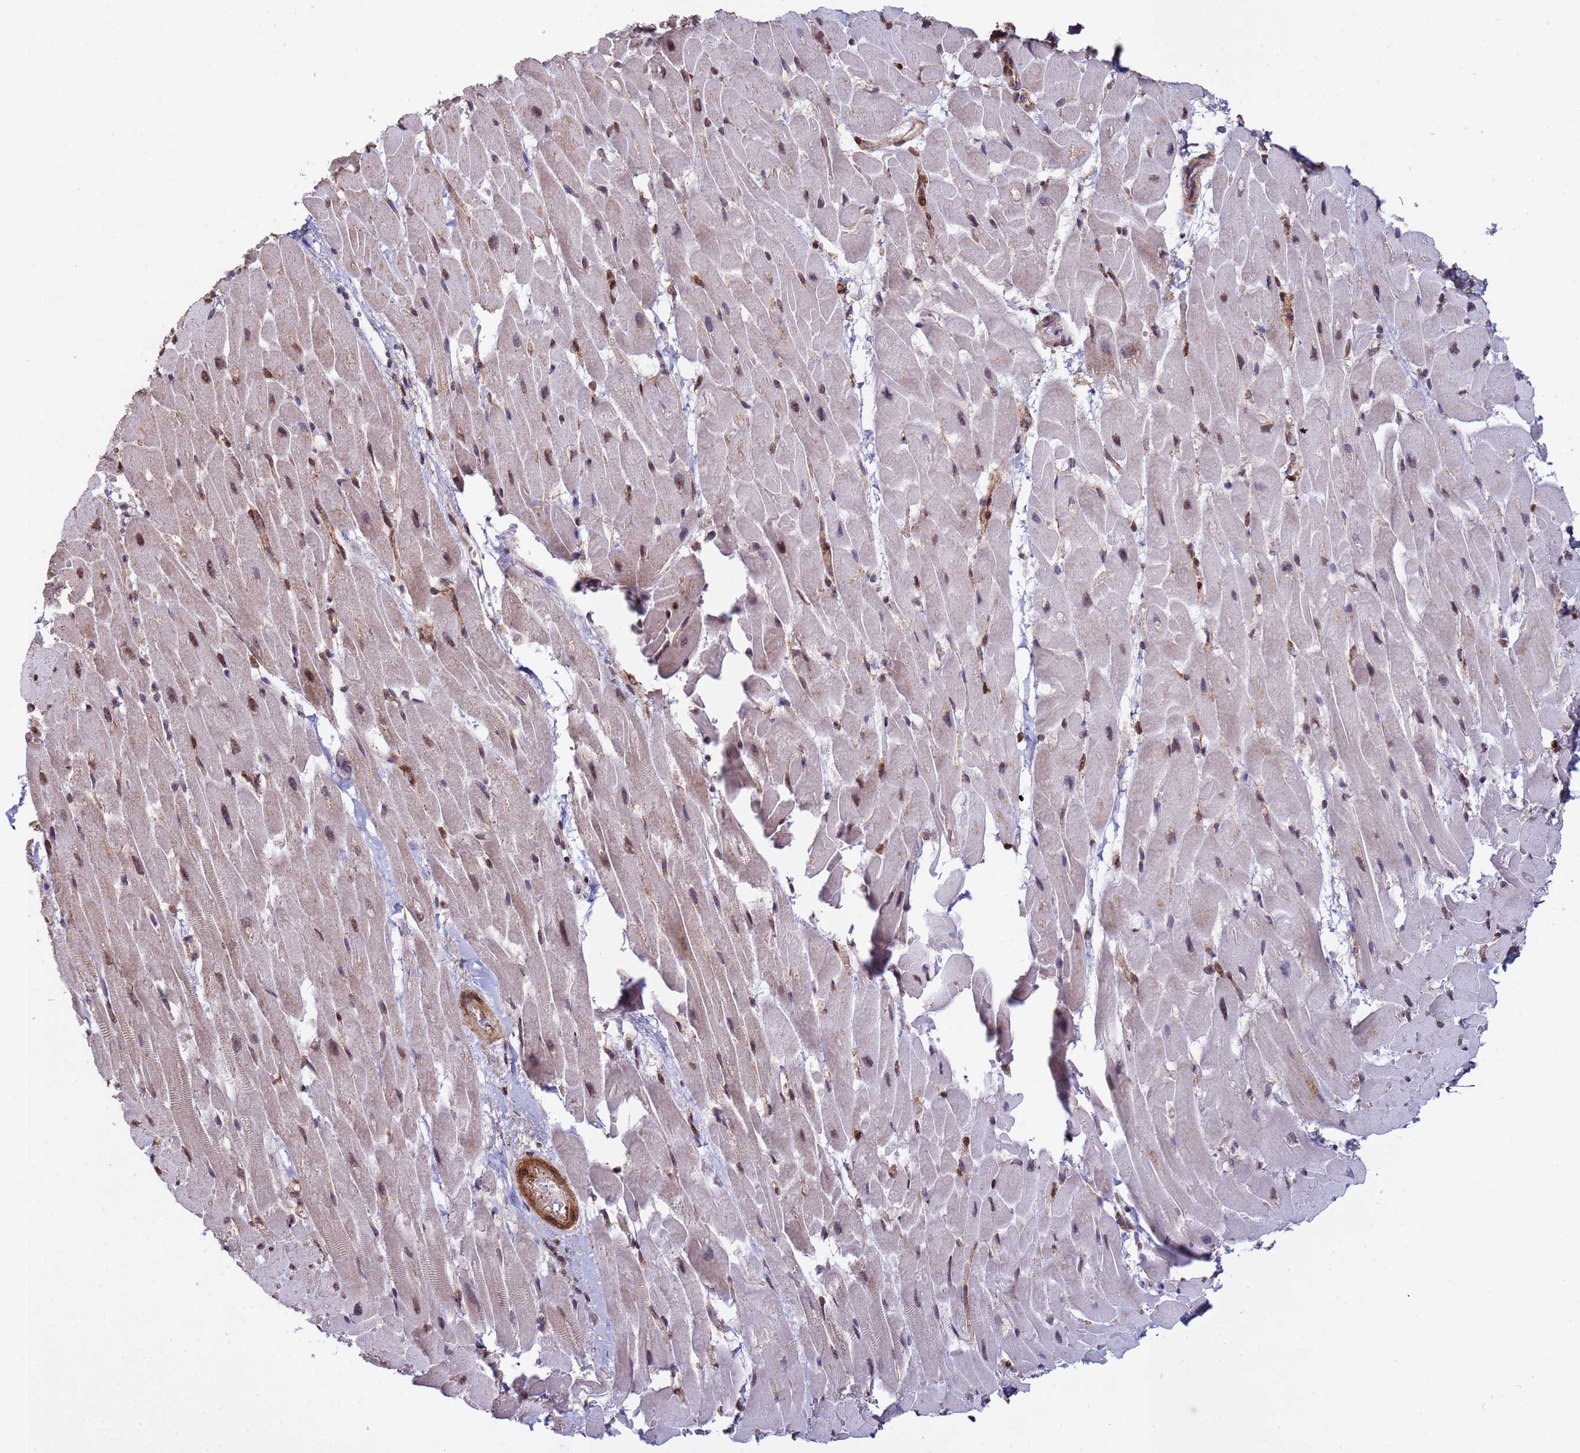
{"staining": {"intensity": "weak", "quantity": "25%-75%", "location": "nuclear"}, "tissue": "heart muscle", "cell_type": "Cardiomyocytes", "image_type": "normal", "snomed": [{"axis": "morphology", "description": "Normal tissue, NOS"}, {"axis": "topography", "description": "Heart"}], "caption": "This histopathology image exhibits unremarkable heart muscle stained with immunohistochemistry to label a protein in brown. The nuclear of cardiomyocytes show weak positivity for the protein. Nuclei are counter-stained blue.", "gene": "TRIP6", "patient": {"sex": "male", "age": 37}}